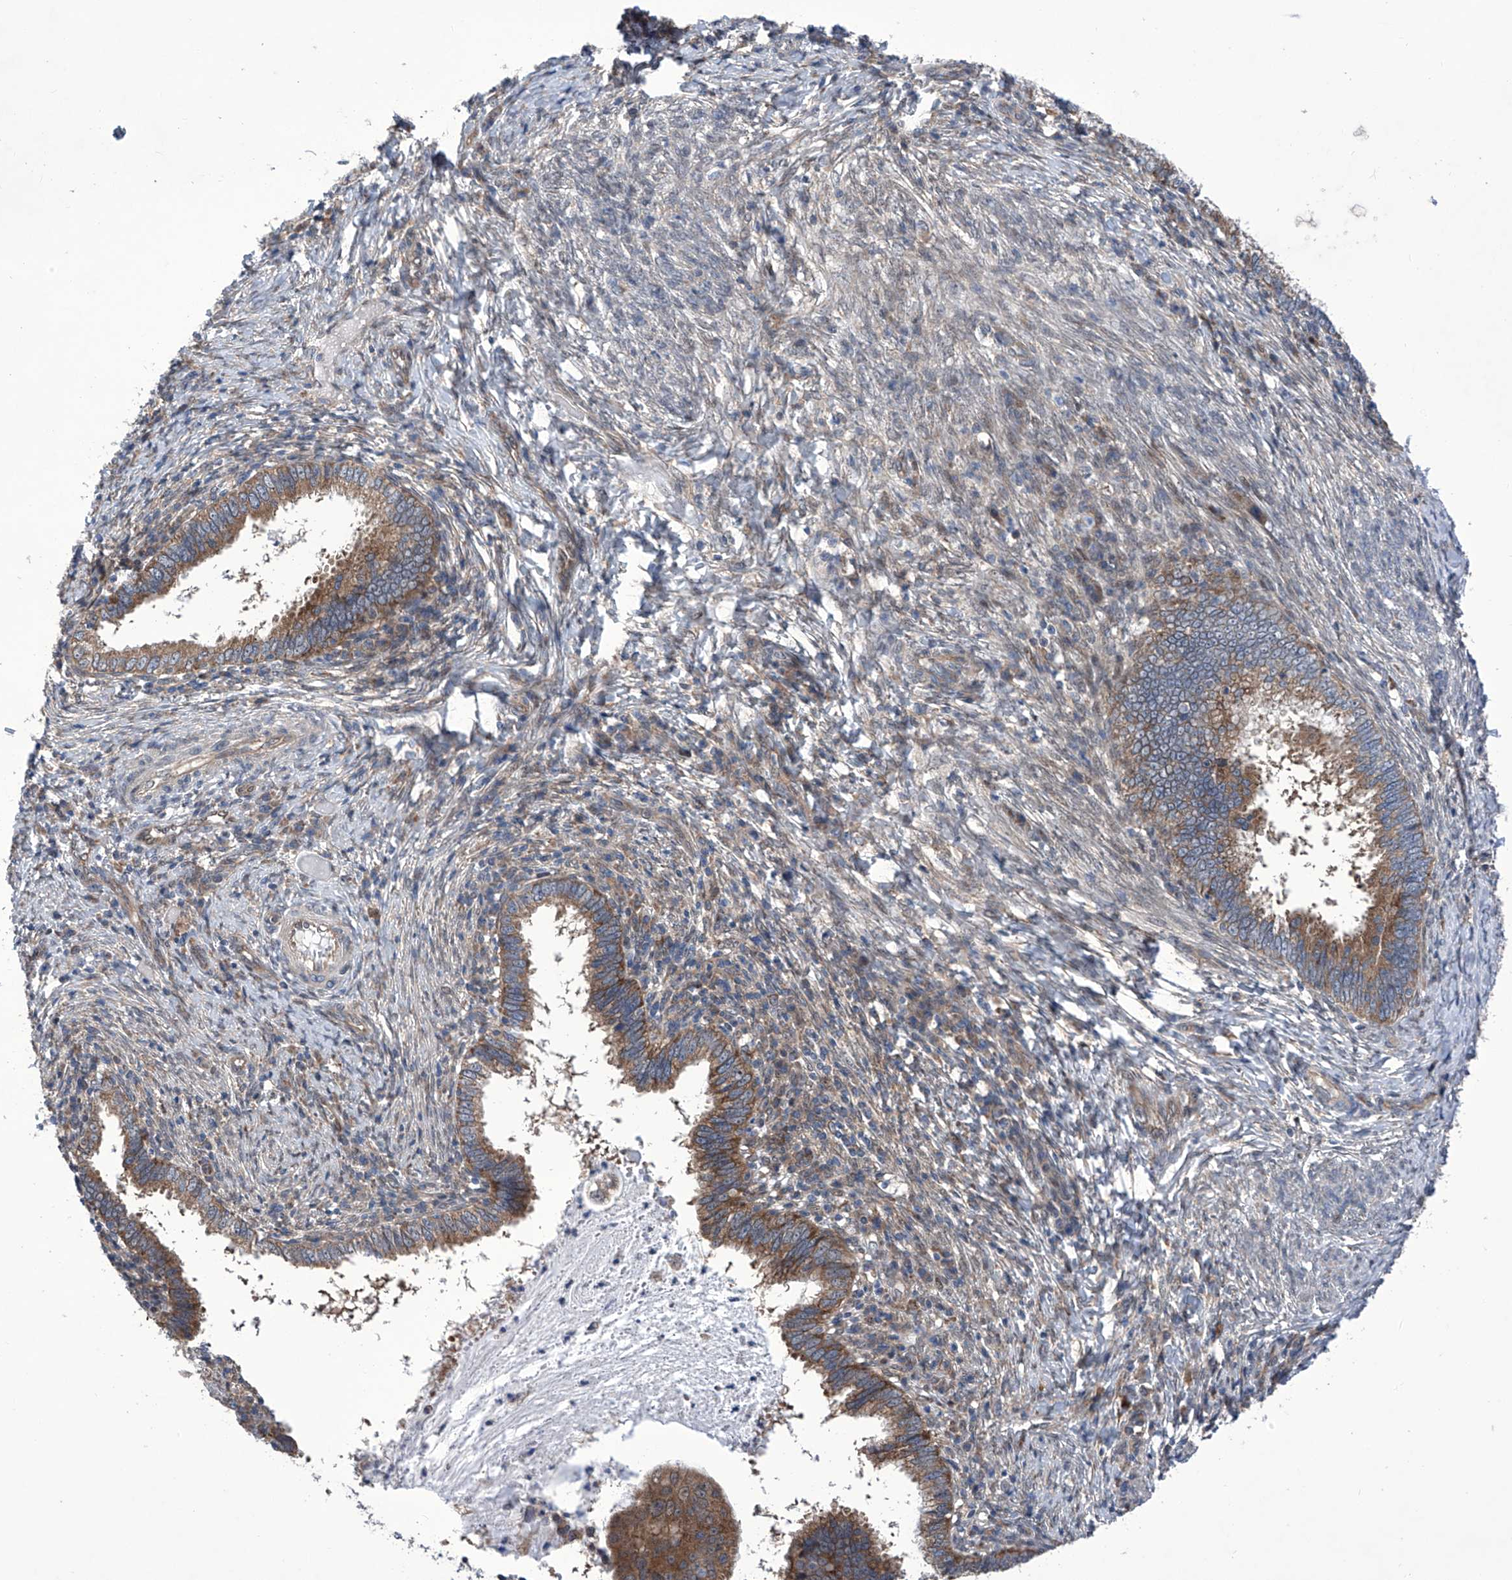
{"staining": {"intensity": "moderate", "quantity": ">75%", "location": "cytoplasmic/membranous"}, "tissue": "cervical cancer", "cell_type": "Tumor cells", "image_type": "cancer", "snomed": [{"axis": "morphology", "description": "Adenocarcinoma, NOS"}, {"axis": "topography", "description": "Cervix"}], "caption": "A brown stain shows moderate cytoplasmic/membranous positivity of a protein in cervical cancer (adenocarcinoma) tumor cells. (Stains: DAB in brown, nuclei in blue, Microscopy: brightfield microscopy at high magnification).", "gene": "KTI12", "patient": {"sex": "female", "age": 36}}